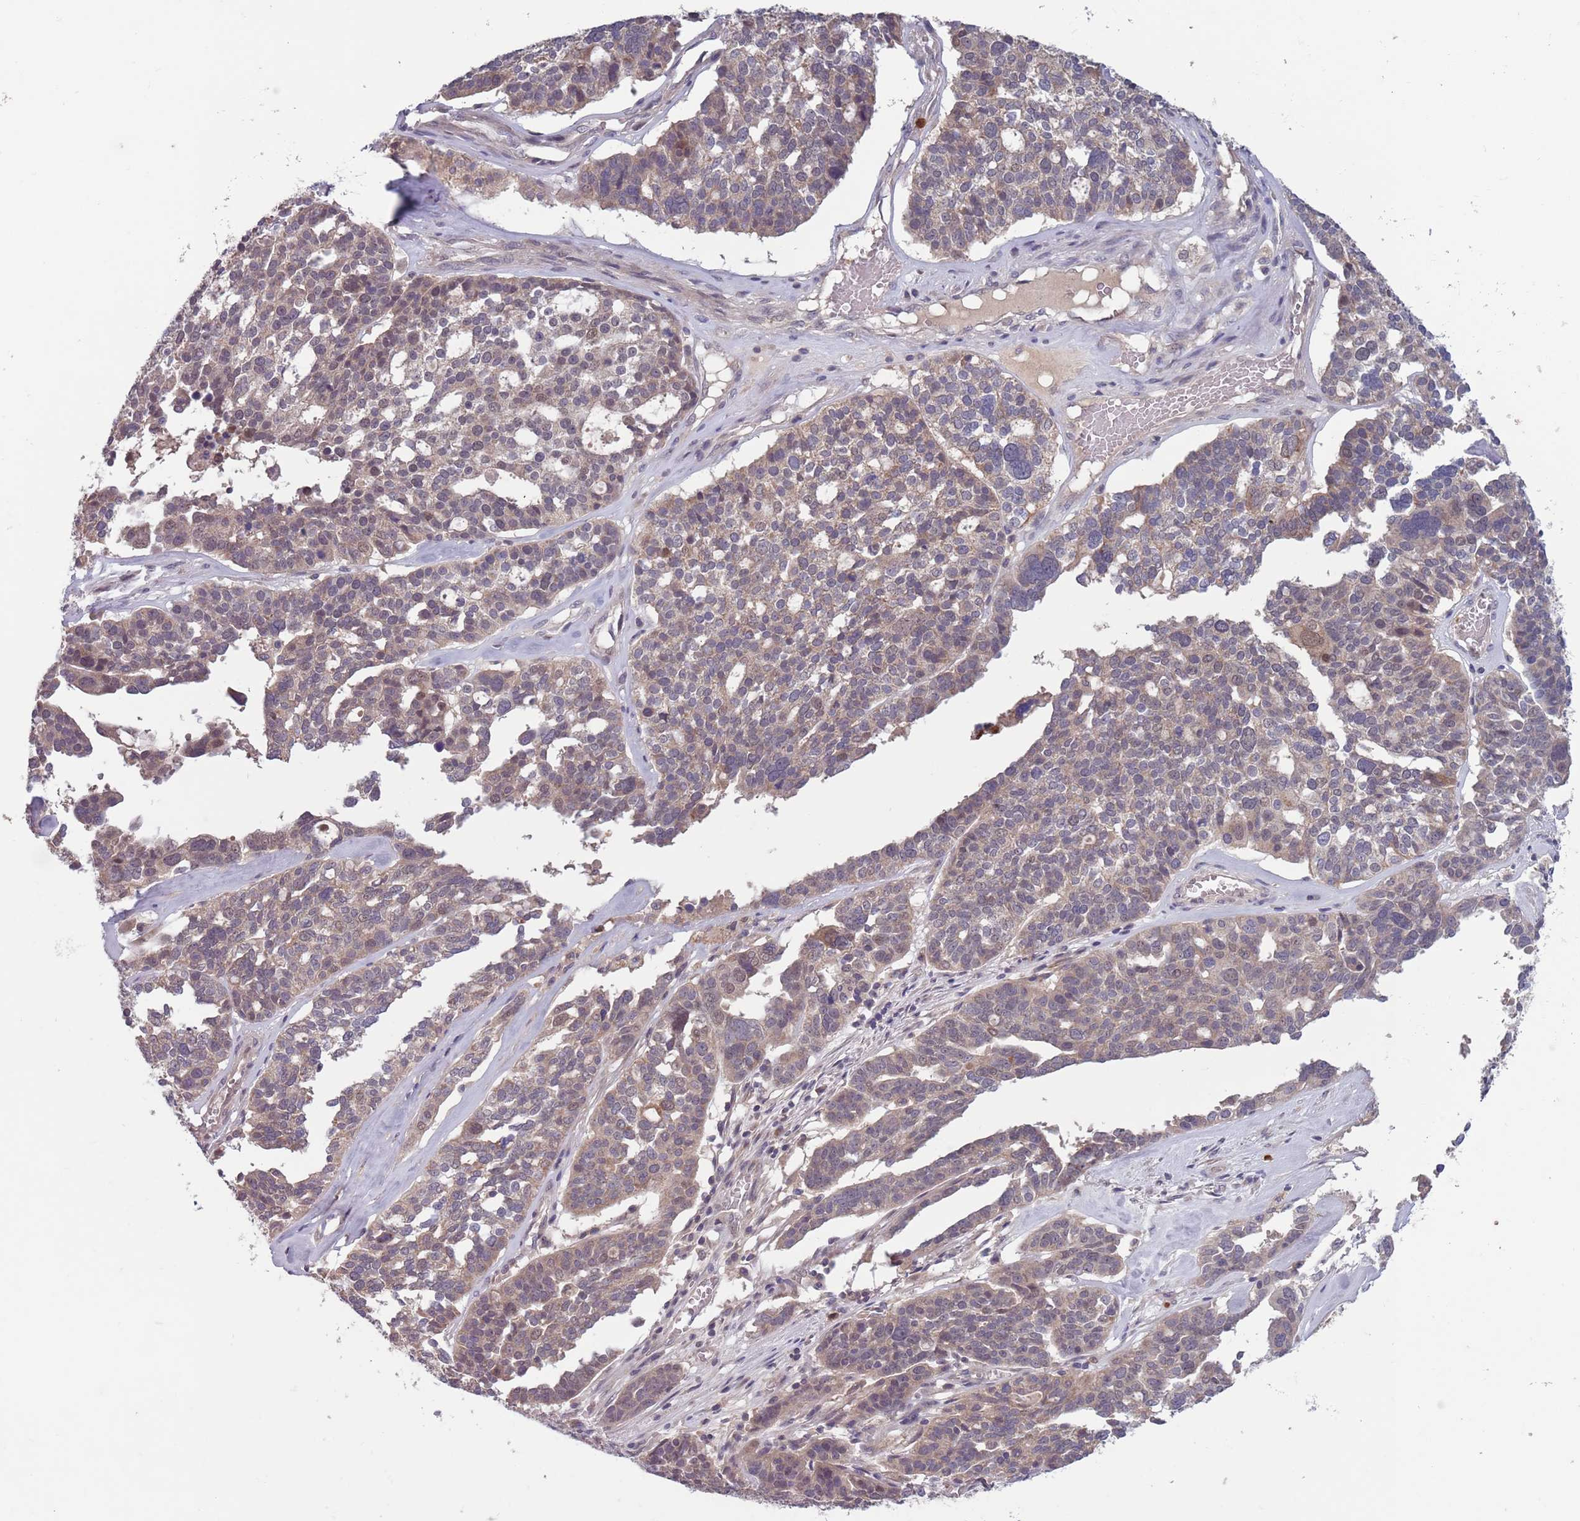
{"staining": {"intensity": "weak", "quantity": "25%-75%", "location": "cytoplasmic/membranous"}, "tissue": "ovarian cancer", "cell_type": "Tumor cells", "image_type": "cancer", "snomed": [{"axis": "morphology", "description": "Cystadenocarcinoma, serous, NOS"}, {"axis": "topography", "description": "Ovary"}], "caption": "IHC of human ovarian serous cystadenocarcinoma exhibits low levels of weak cytoplasmic/membranous expression in about 25%-75% of tumor cells.", "gene": "TYW1", "patient": {"sex": "female", "age": 59}}